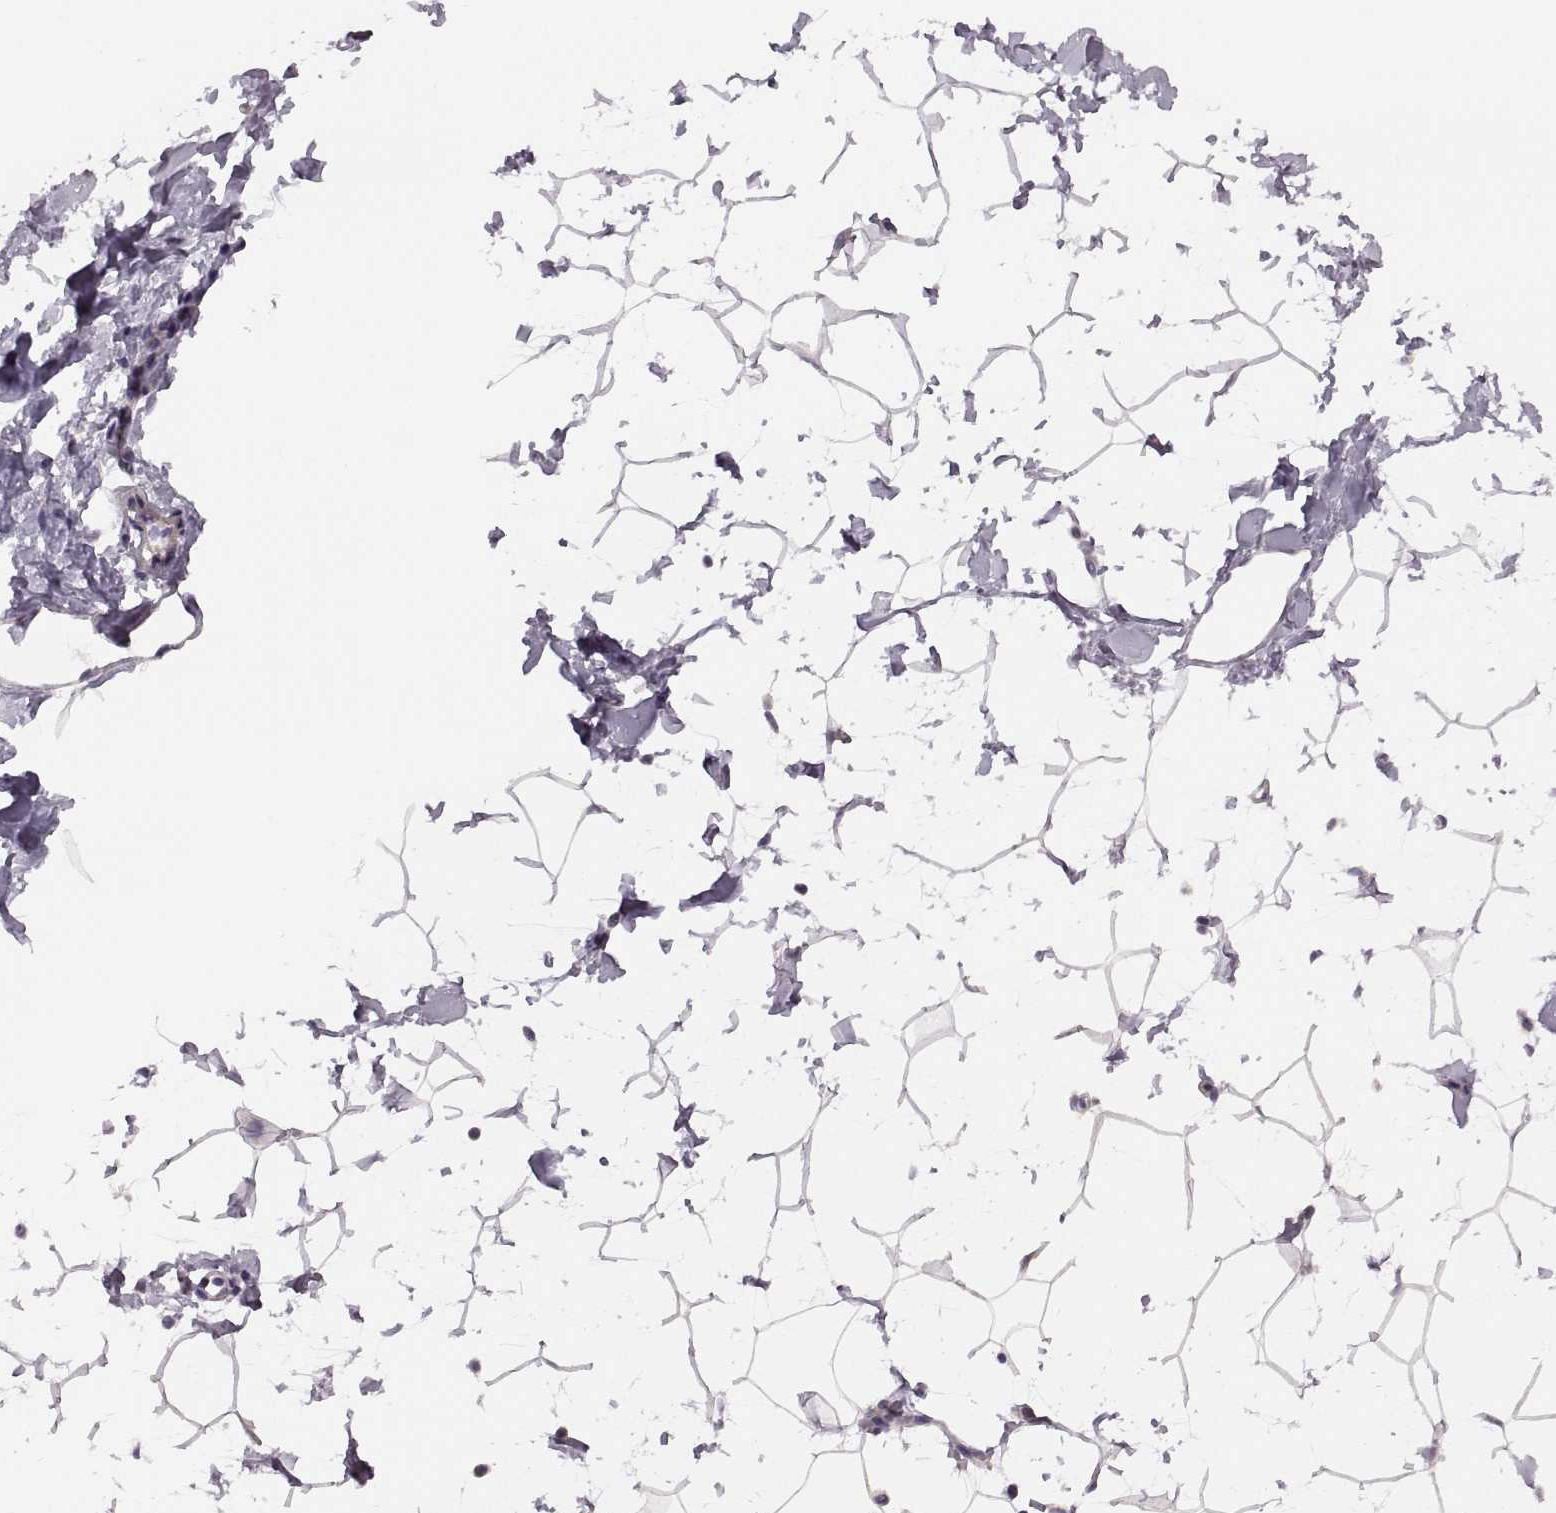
{"staining": {"intensity": "negative", "quantity": "none", "location": "none"}, "tissue": "breast", "cell_type": "Adipocytes", "image_type": "normal", "snomed": [{"axis": "morphology", "description": "Normal tissue, NOS"}, {"axis": "topography", "description": "Breast"}], "caption": "High power microscopy micrograph of an immunohistochemistry (IHC) photomicrograph of normal breast, revealing no significant positivity in adipocytes. (Brightfield microscopy of DAB (3,3'-diaminobenzidine) IHC at high magnification).", "gene": "RIPK4", "patient": {"sex": "female", "age": 32}}